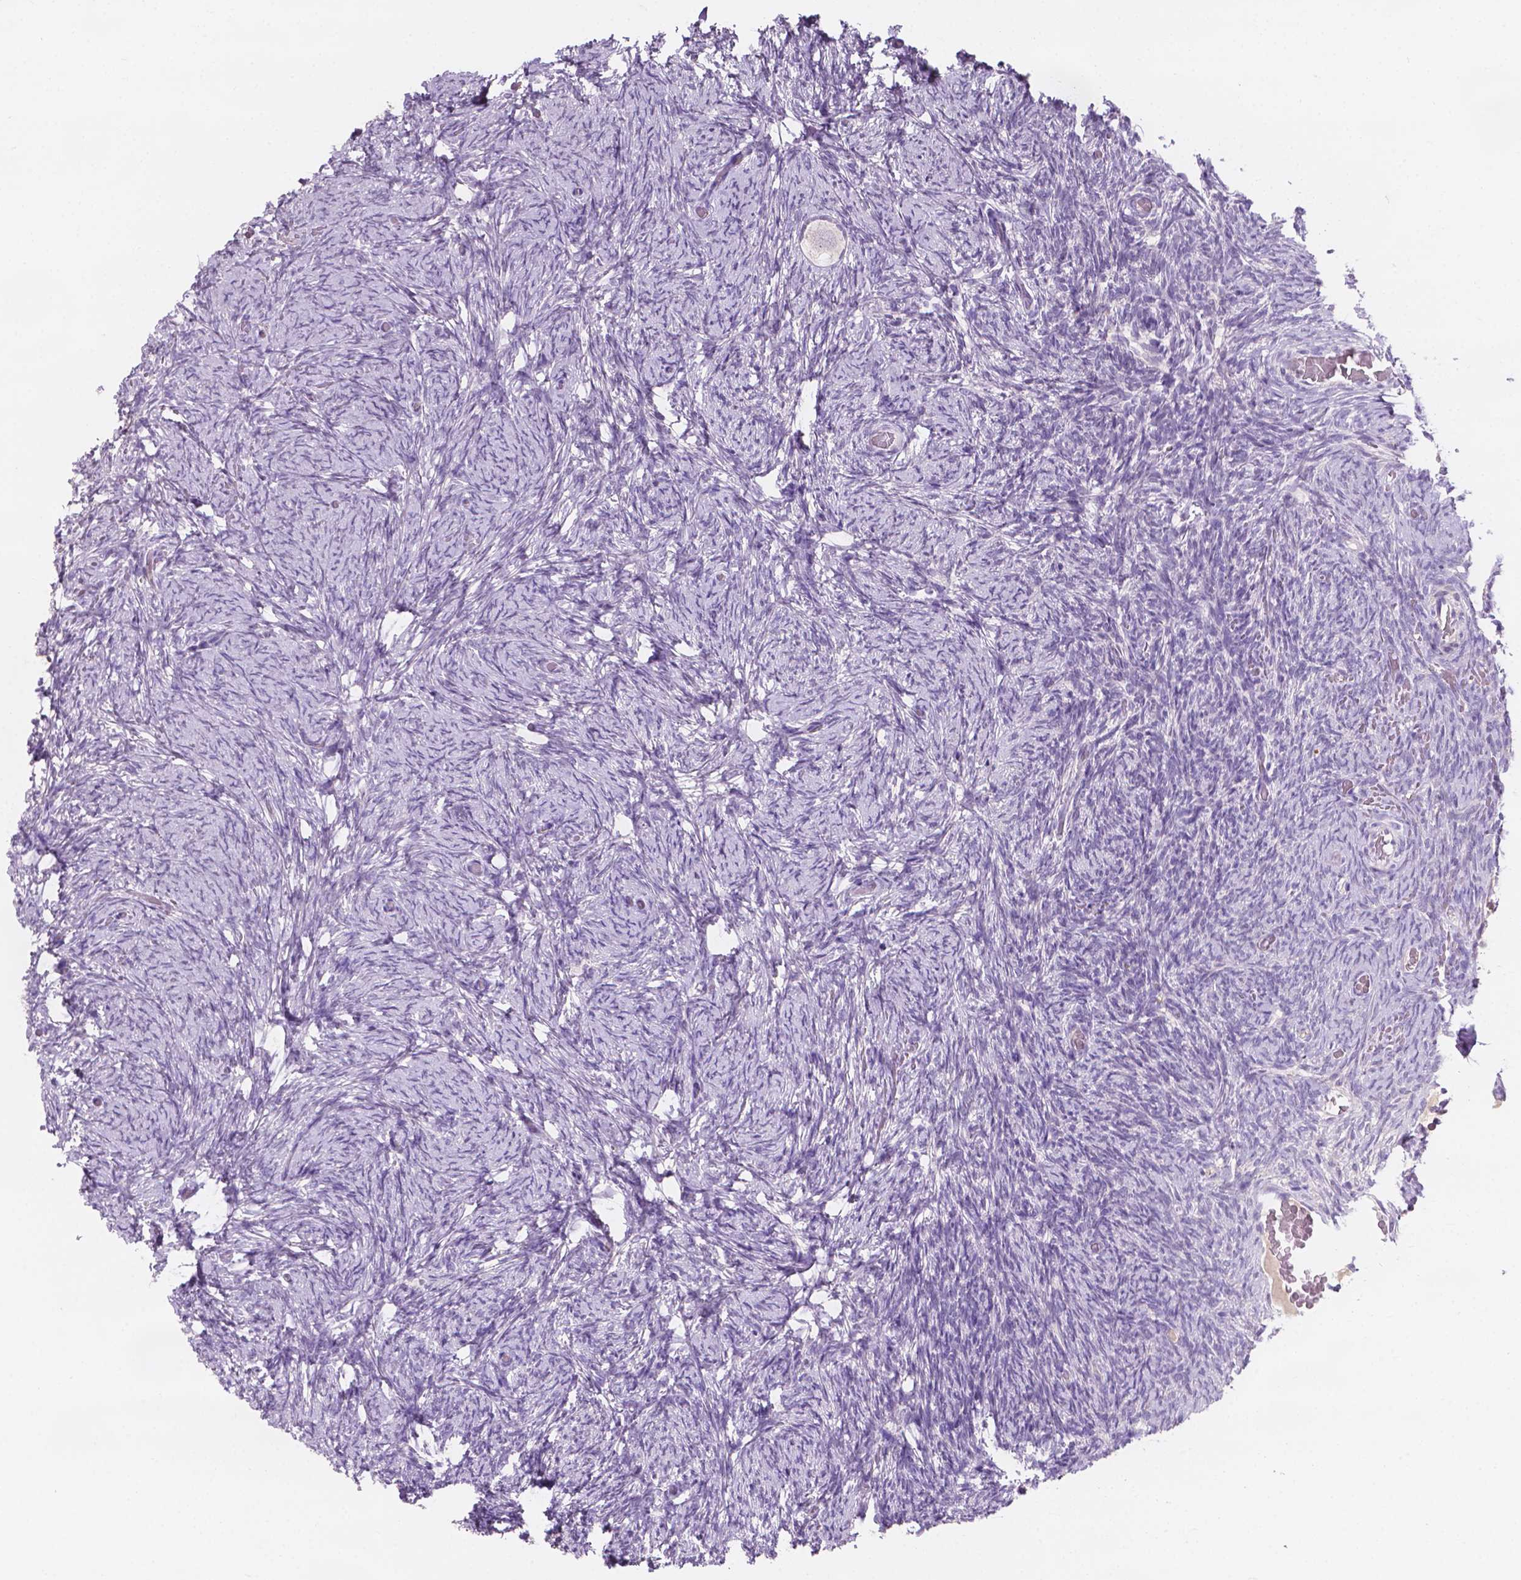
{"staining": {"intensity": "negative", "quantity": "none", "location": "none"}, "tissue": "ovary", "cell_type": "Follicle cells", "image_type": "normal", "snomed": [{"axis": "morphology", "description": "Normal tissue, NOS"}, {"axis": "topography", "description": "Ovary"}], "caption": "IHC photomicrograph of unremarkable ovary: human ovary stained with DAB demonstrates no significant protein positivity in follicle cells.", "gene": "IREB2", "patient": {"sex": "female", "age": 34}}